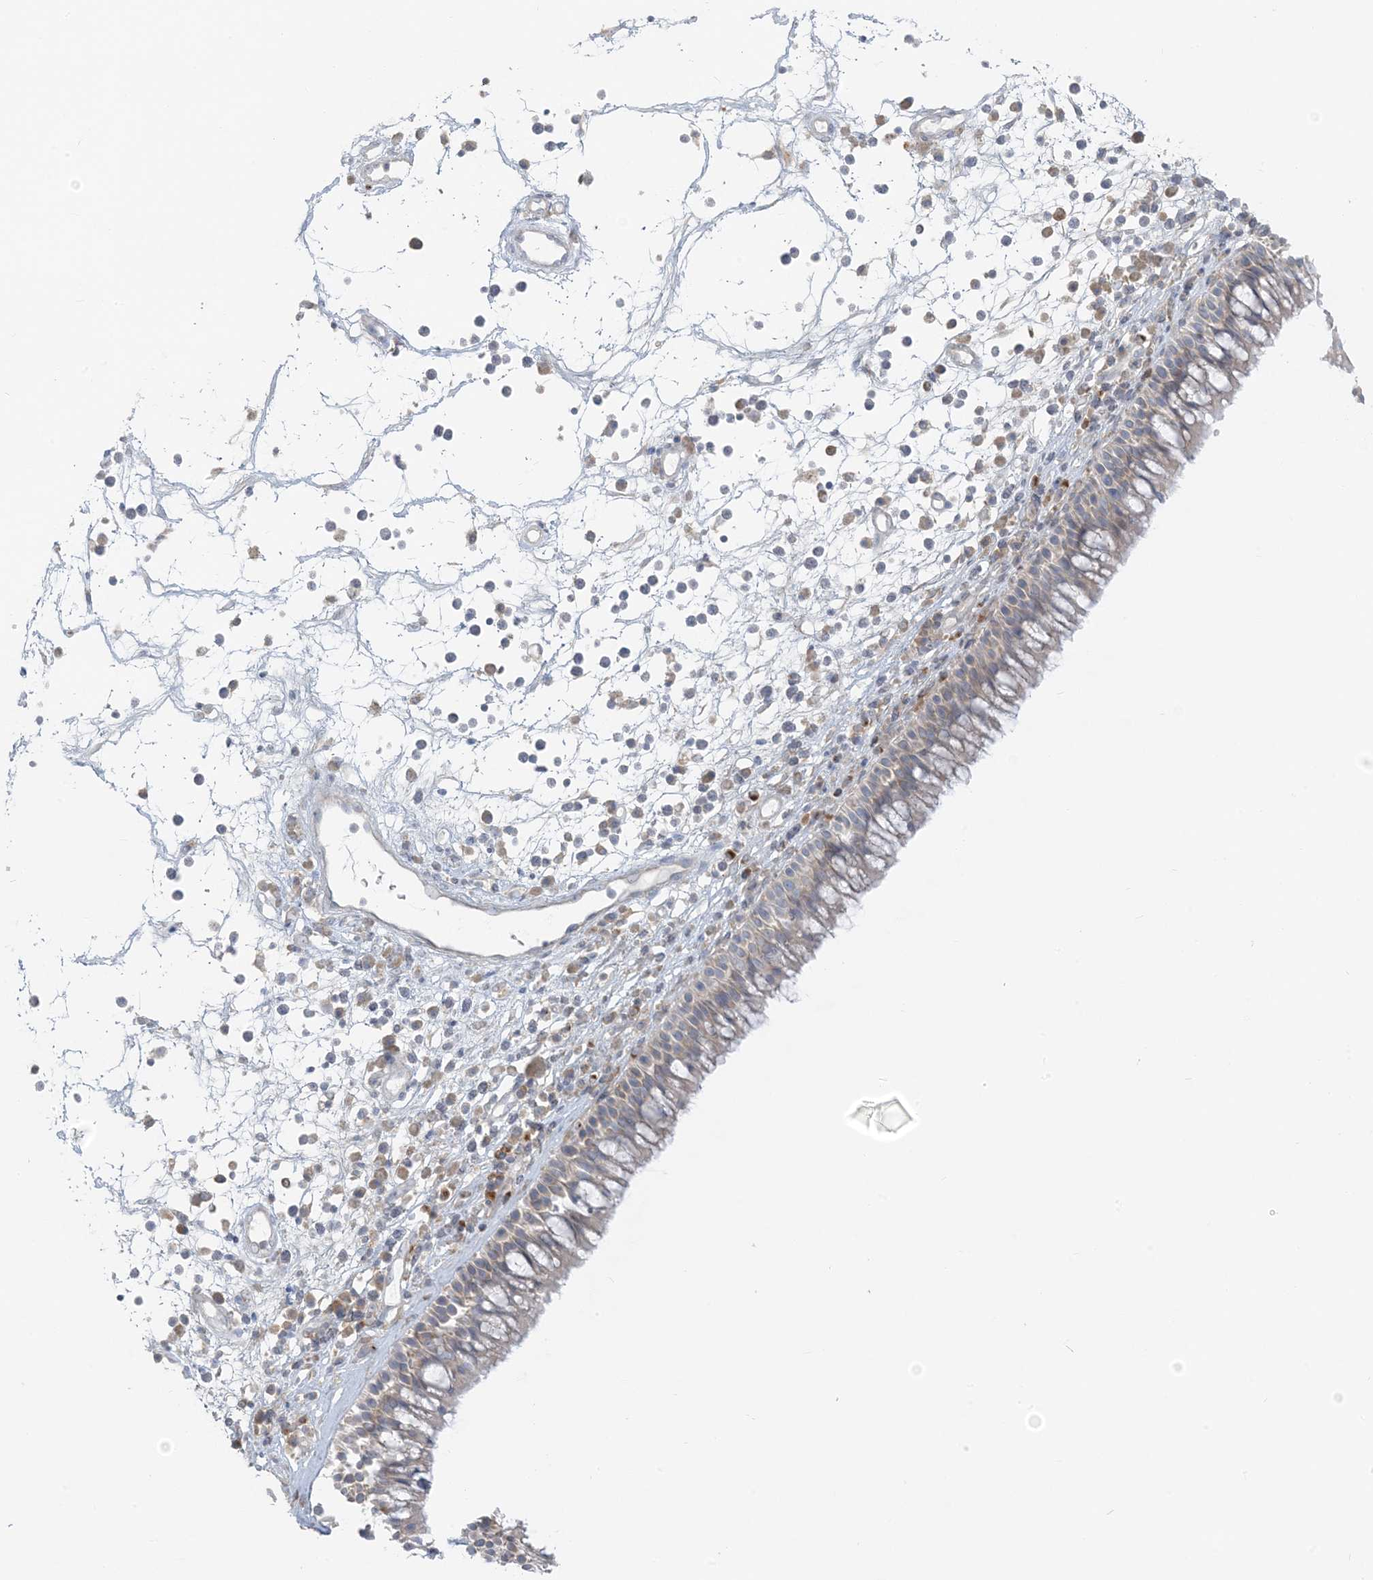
{"staining": {"intensity": "weak", "quantity": "<25%", "location": "cytoplasmic/membranous"}, "tissue": "nasopharynx", "cell_type": "Respiratory epithelial cells", "image_type": "normal", "snomed": [{"axis": "morphology", "description": "Normal tissue, NOS"}, {"axis": "morphology", "description": "Inflammation, NOS"}, {"axis": "morphology", "description": "Malignant melanoma, Metastatic site"}, {"axis": "topography", "description": "Nasopharynx"}], "caption": "Protein analysis of normal nasopharynx reveals no significant staining in respiratory epithelial cells.", "gene": "EEFSEC", "patient": {"sex": "male", "age": 70}}